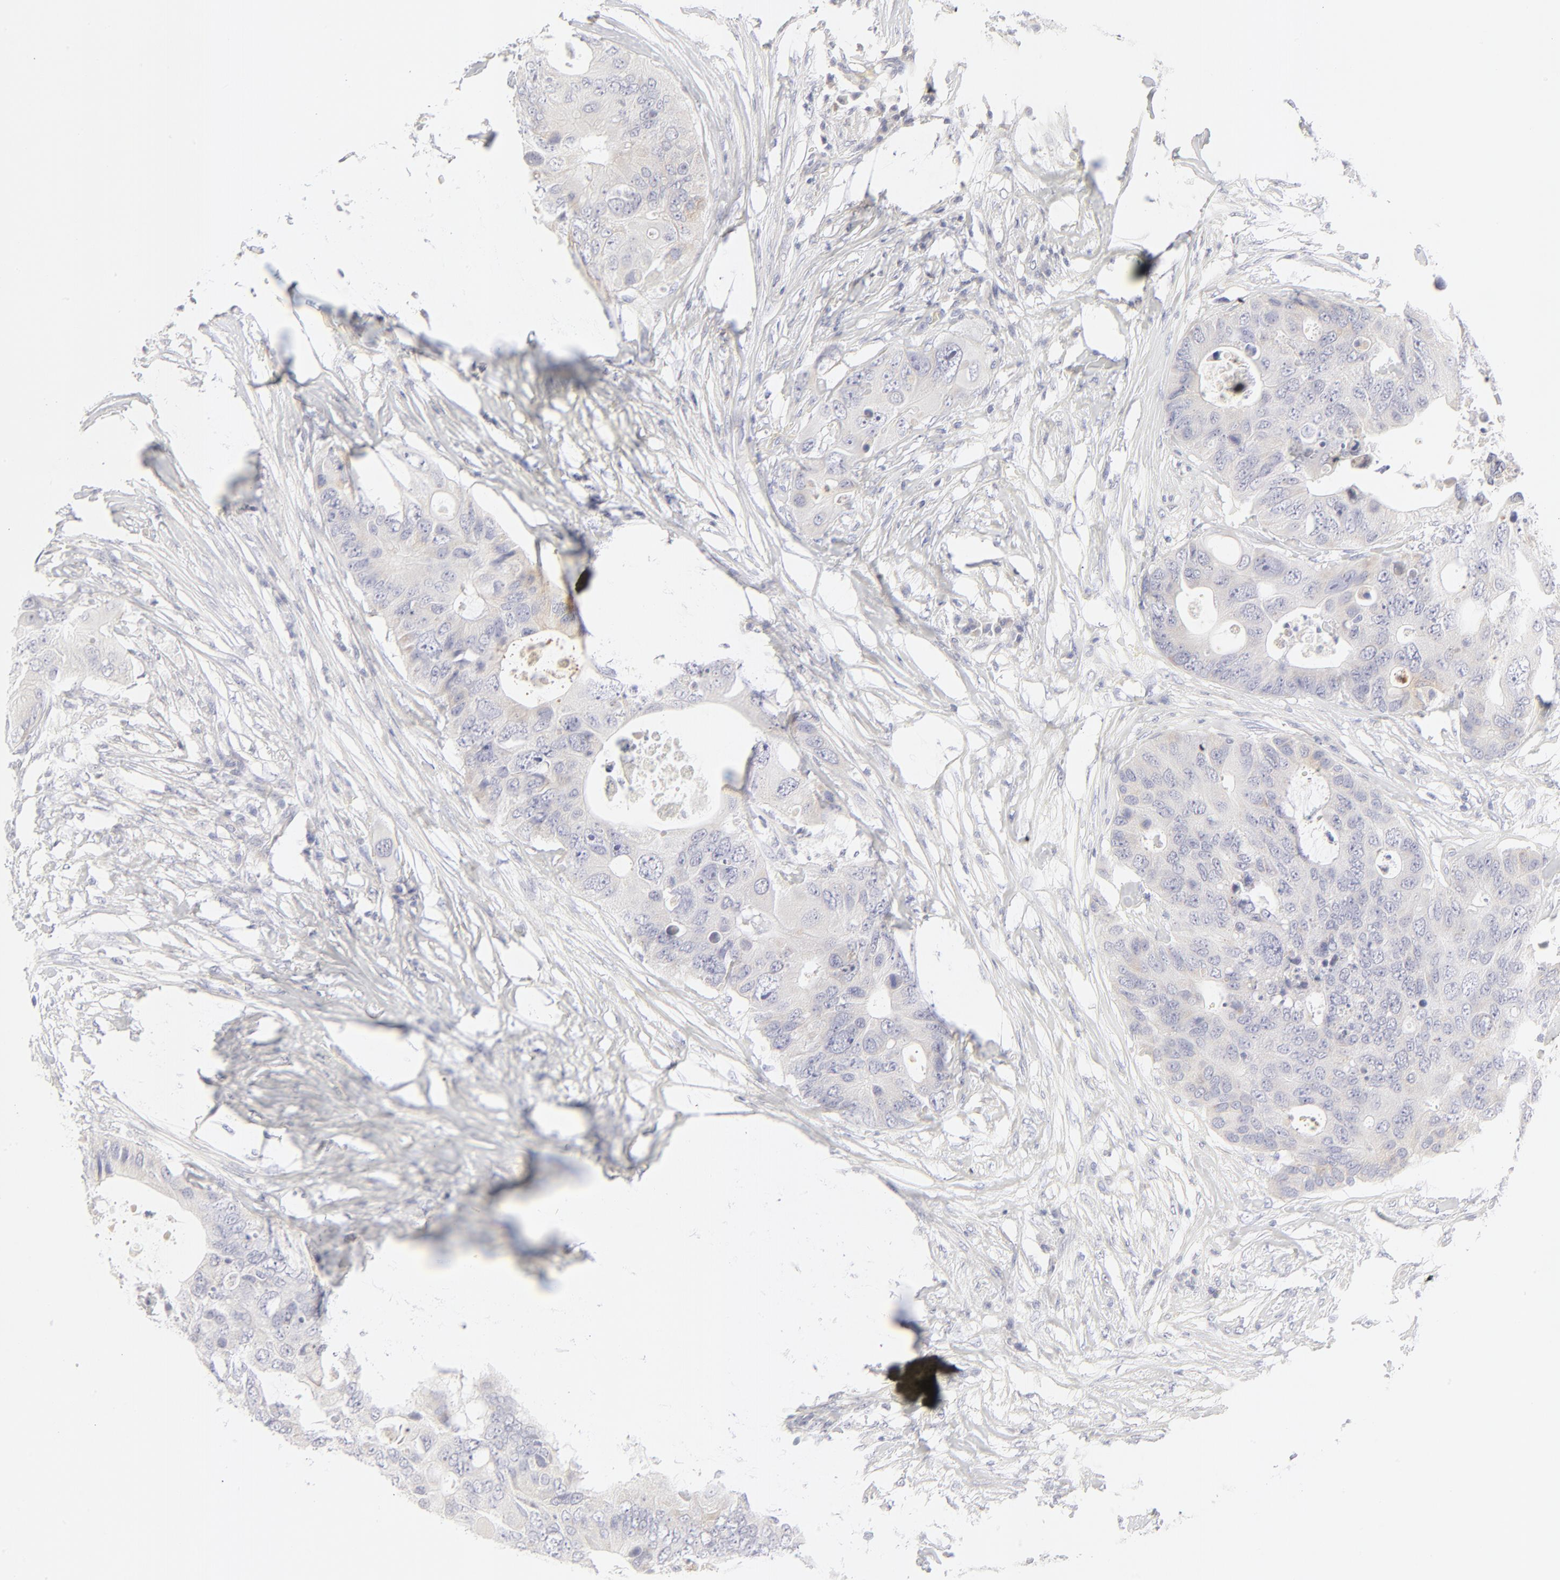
{"staining": {"intensity": "weak", "quantity": "<25%", "location": "cytoplasmic/membranous"}, "tissue": "colorectal cancer", "cell_type": "Tumor cells", "image_type": "cancer", "snomed": [{"axis": "morphology", "description": "Adenocarcinoma, NOS"}, {"axis": "topography", "description": "Colon"}], "caption": "This is an immunohistochemistry photomicrograph of human colorectal cancer (adenocarcinoma). There is no positivity in tumor cells.", "gene": "NPNT", "patient": {"sex": "male", "age": 71}}